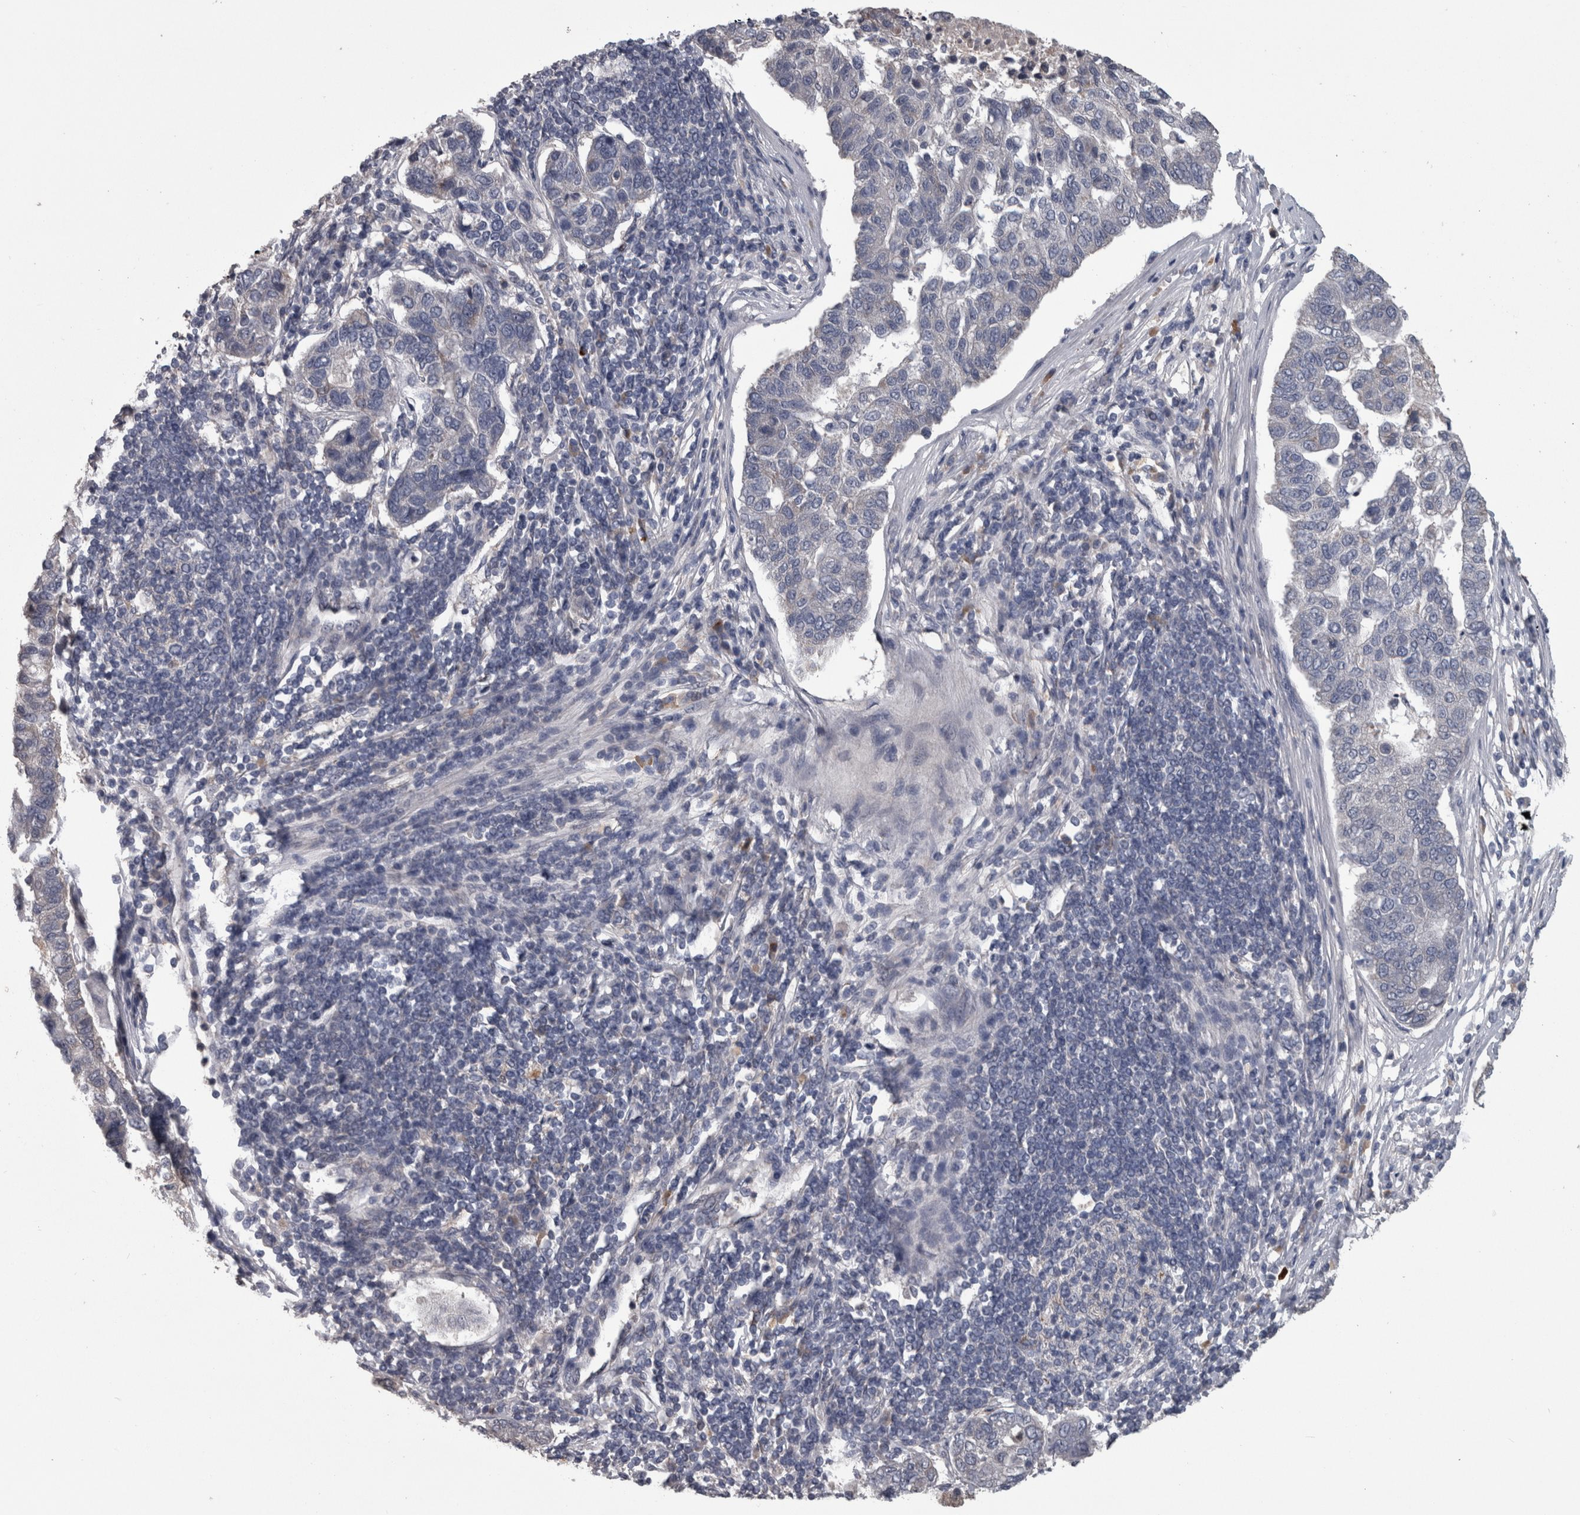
{"staining": {"intensity": "negative", "quantity": "none", "location": "none"}, "tissue": "pancreatic cancer", "cell_type": "Tumor cells", "image_type": "cancer", "snomed": [{"axis": "morphology", "description": "Adenocarcinoma, NOS"}, {"axis": "topography", "description": "Pancreas"}], "caption": "An immunohistochemistry (IHC) photomicrograph of adenocarcinoma (pancreatic) is shown. There is no staining in tumor cells of adenocarcinoma (pancreatic).", "gene": "DBT", "patient": {"sex": "female", "age": 61}}